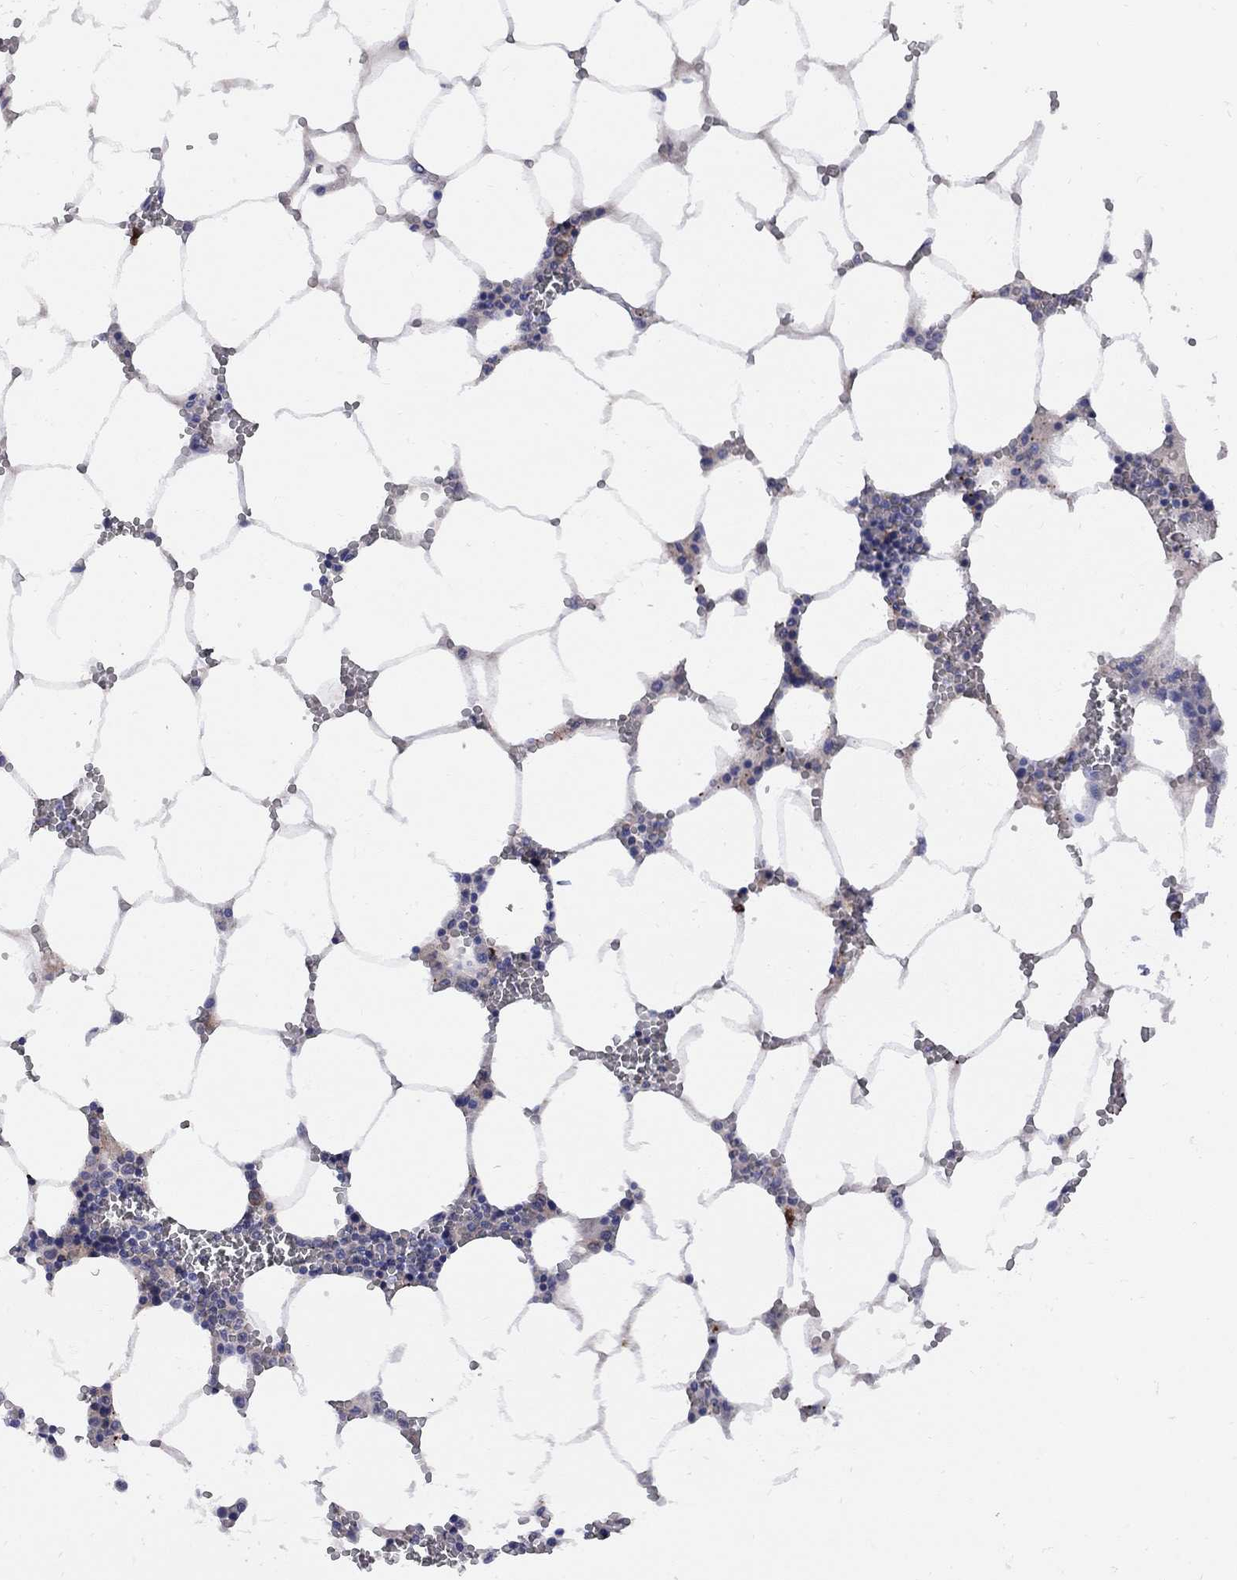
{"staining": {"intensity": "strong", "quantity": "<25%", "location": "cytoplasmic/membranous"}, "tissue": "bone marrow", "cell_type": "Hematopoietic cells", "image_type": "normal", "snomed": [{"axis": "morphology", "description": "Normal tissue, NOS"}, {"axis": "topography", "description": "Bone marrow"}], "caption": "Hematopoietic cells reveal medium levels of strong cytoplasmic/membranous expression in approximately <25% of cells in benign bone marrow. The staining was performed using DAB to visualize the protein expression in brown, while the nuclei were stained in blue with hematoxylin (Magnification: 20x).", "gene": "MTHFR", "patient": {"sex": "female", "age": 64}}